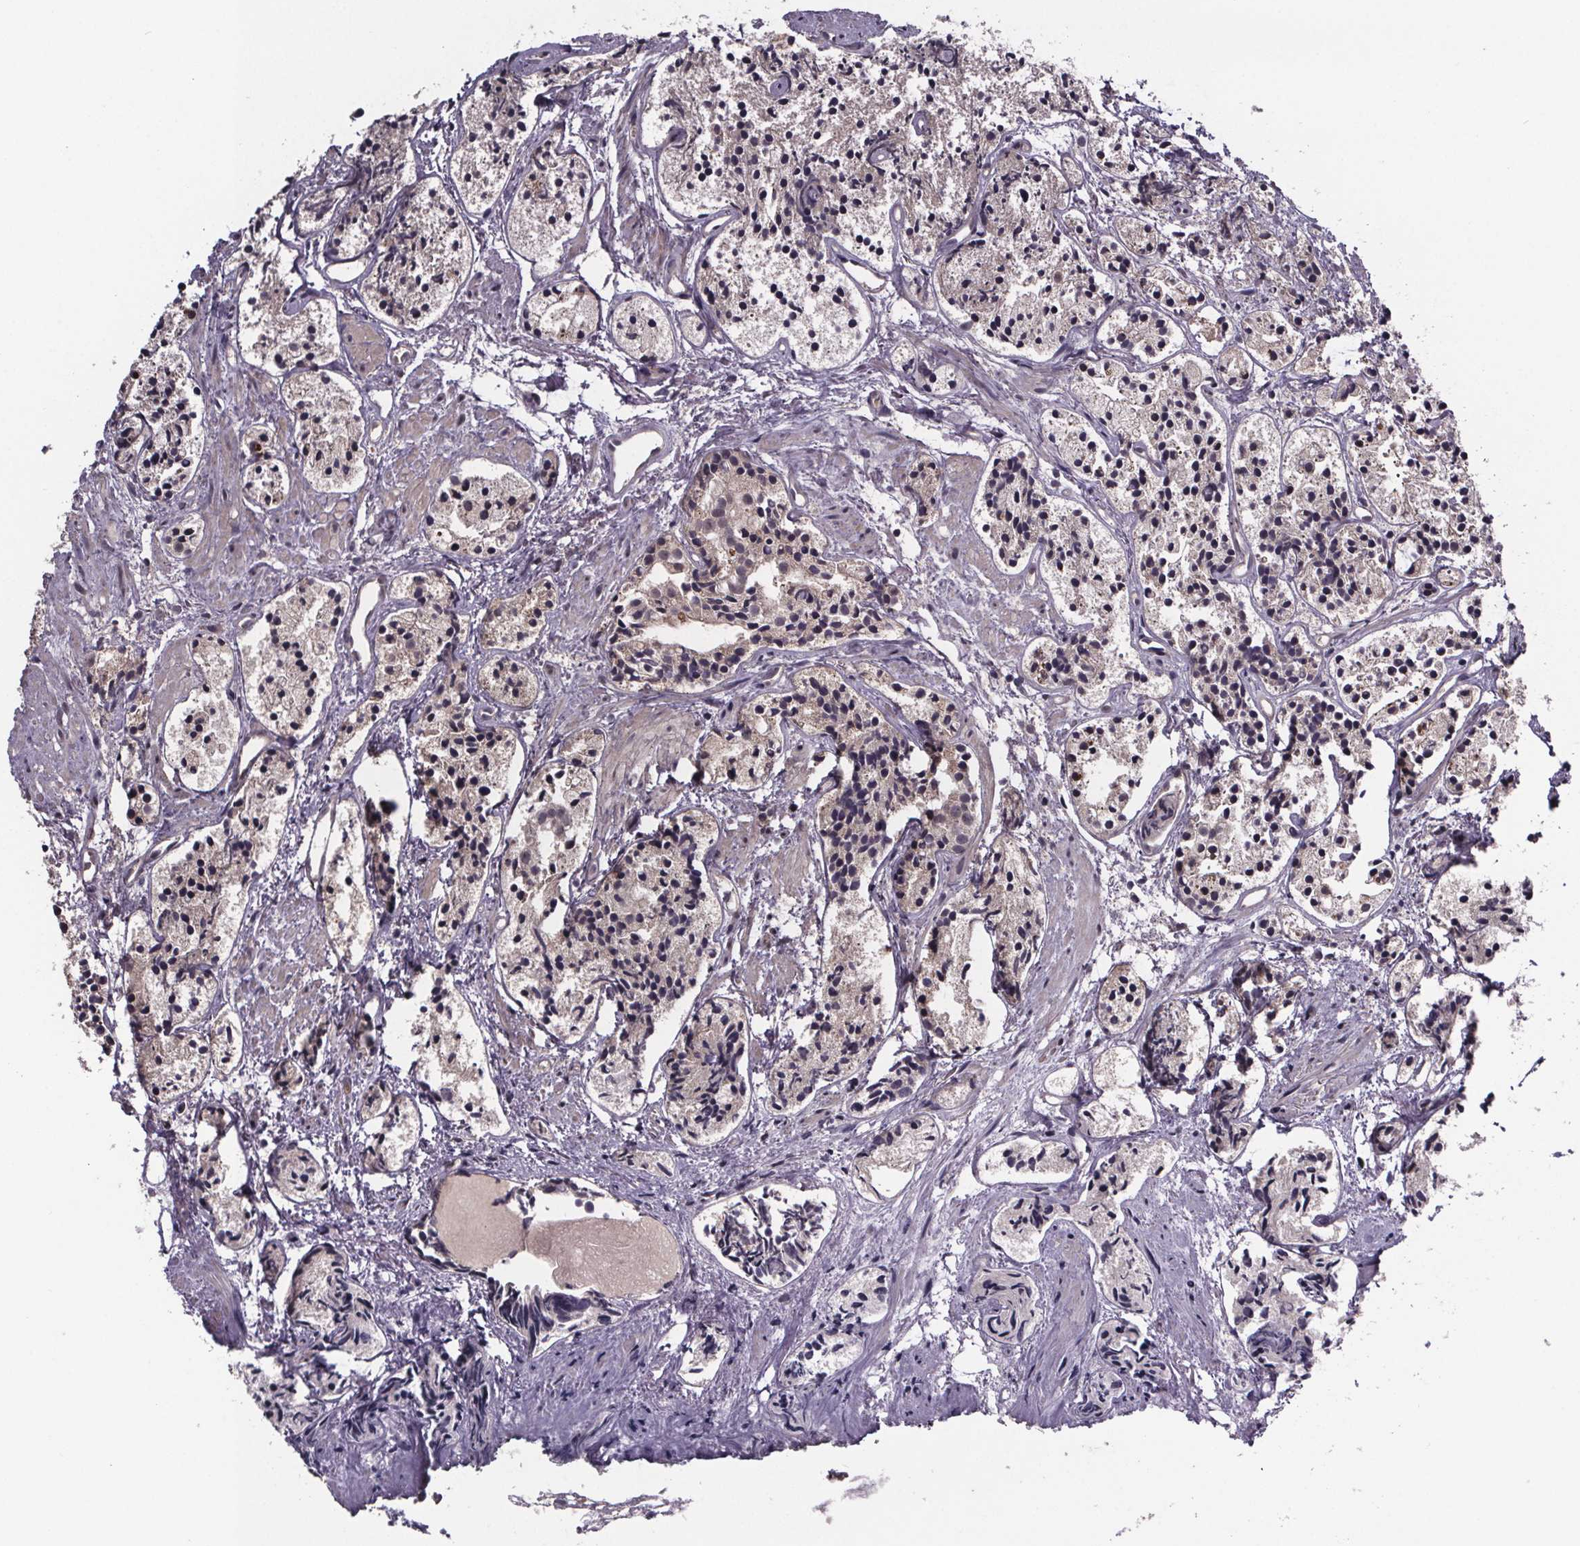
{"staining": {"intensity": "weak", "quantity": ">75%", "location": "cytoplasmic/membranous"}, "tissue": "prostate cancer", "cell_type": "Tumor cells", "image_type": "cancer", "snomed": [{"axis": "morphology", "description": "Adenocarcinoma, High grade"}, {"axis": "topography", "description": "Prostate"}], "caption": "Immunohistochemistry histopathology image of neoplastic tissue: prostate high-grade adenocarcinoma stained using immunohistochemistry (IHC) reveals low levels of weak protein expression localized specifically in the cytoplasmic/membranous of tumor cells, appearing as a cytoplasmic/membranous brown color.", "gene": "SAT1", "patient": {"sex": "male", "age": 85}}